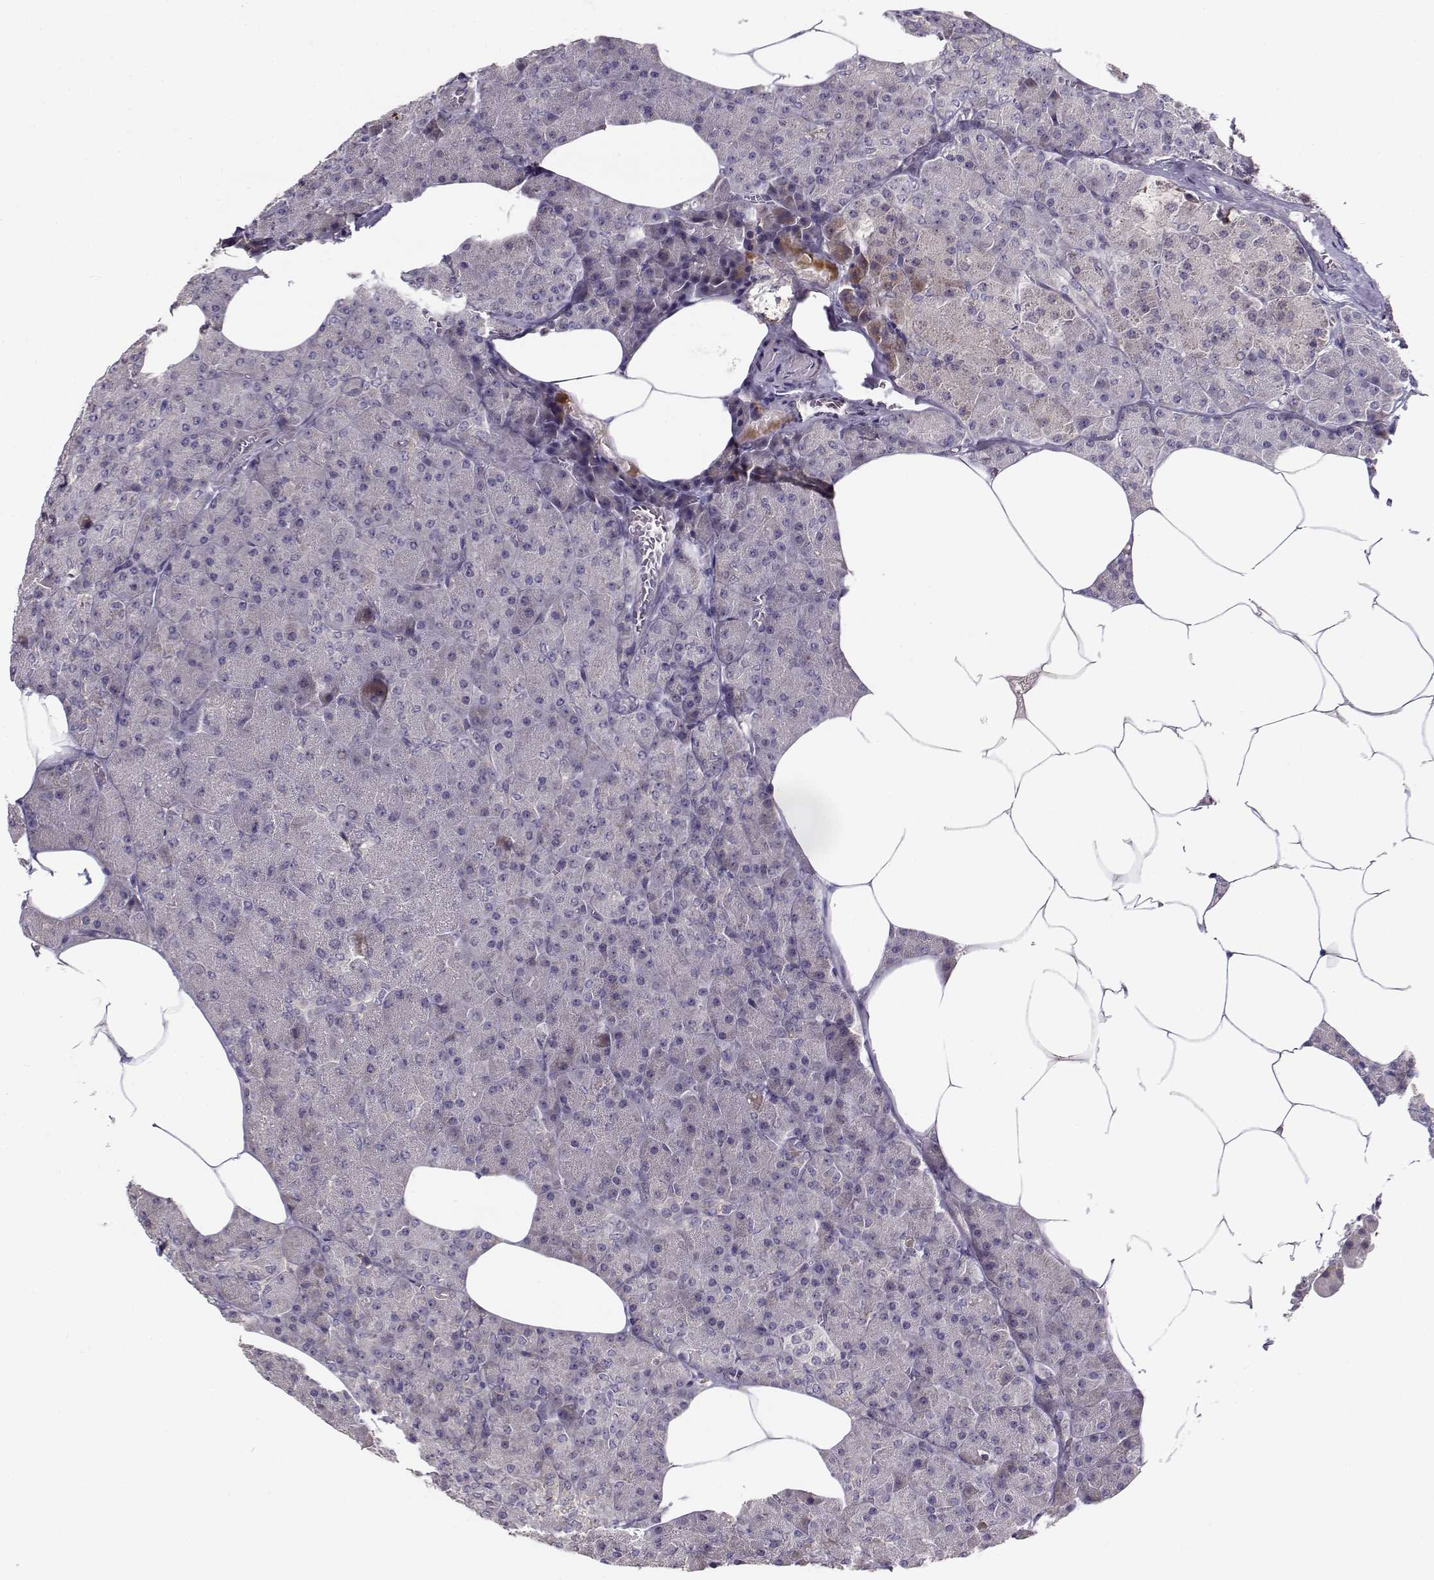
{"staining": {"intensity": "negative", "quantity": "none", "location": "none"}, "tissue": "pancreas", "cell_type": "Exocrine glandular cells", "image_type": "normal", "snomed": [{"axis": "morphology", "description": "Normal tissue, NOS"}, {"axis": "topography", "description": "Pancreas"}], "caption": "Pancreas stained for a protein using IHC exhibits no expression exocrine glandular cells.", "gene": "ENTPD8", "patient": {"sex": "female", "age": 45}}